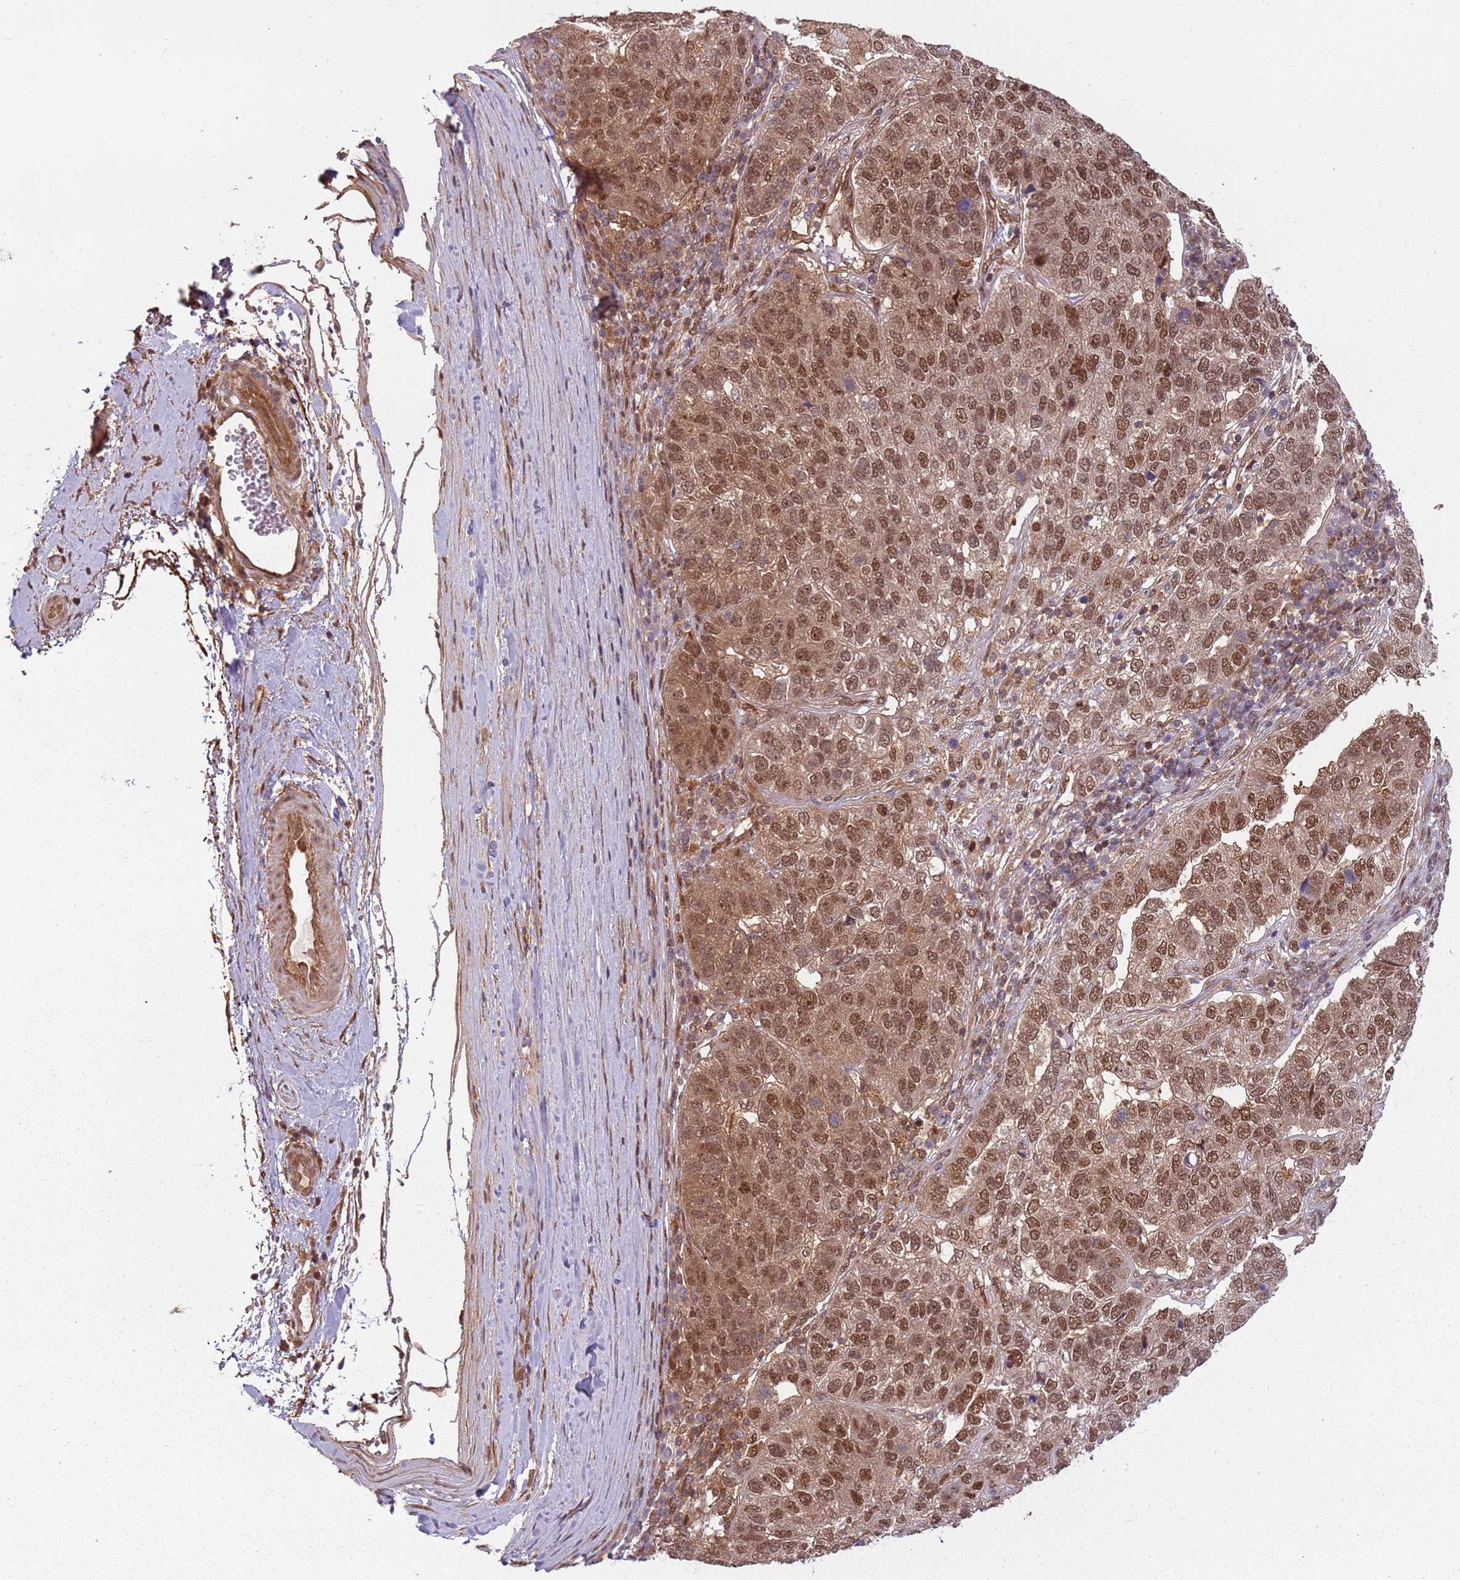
{"staining": {"intensity": "moderate", "quantity": ">75%", "location": "nuclear"}, "tissue": "pancreatic cancer", "cell_type": "Tumor cells", "image_type": "cancer", "snomed": [{"axis": "morphology", "description": "Adenocarcinoma, NOS"}, {"axis": "topography", "description": "Pancreas"}], "caption": "The image reveals a brown stain indicating the presence of a protein in the nuclear of tumor cells in adenocarcinoma (pancreatic).", "gene": "PGLS", "patient": {"sex": "female", "age": 61}}